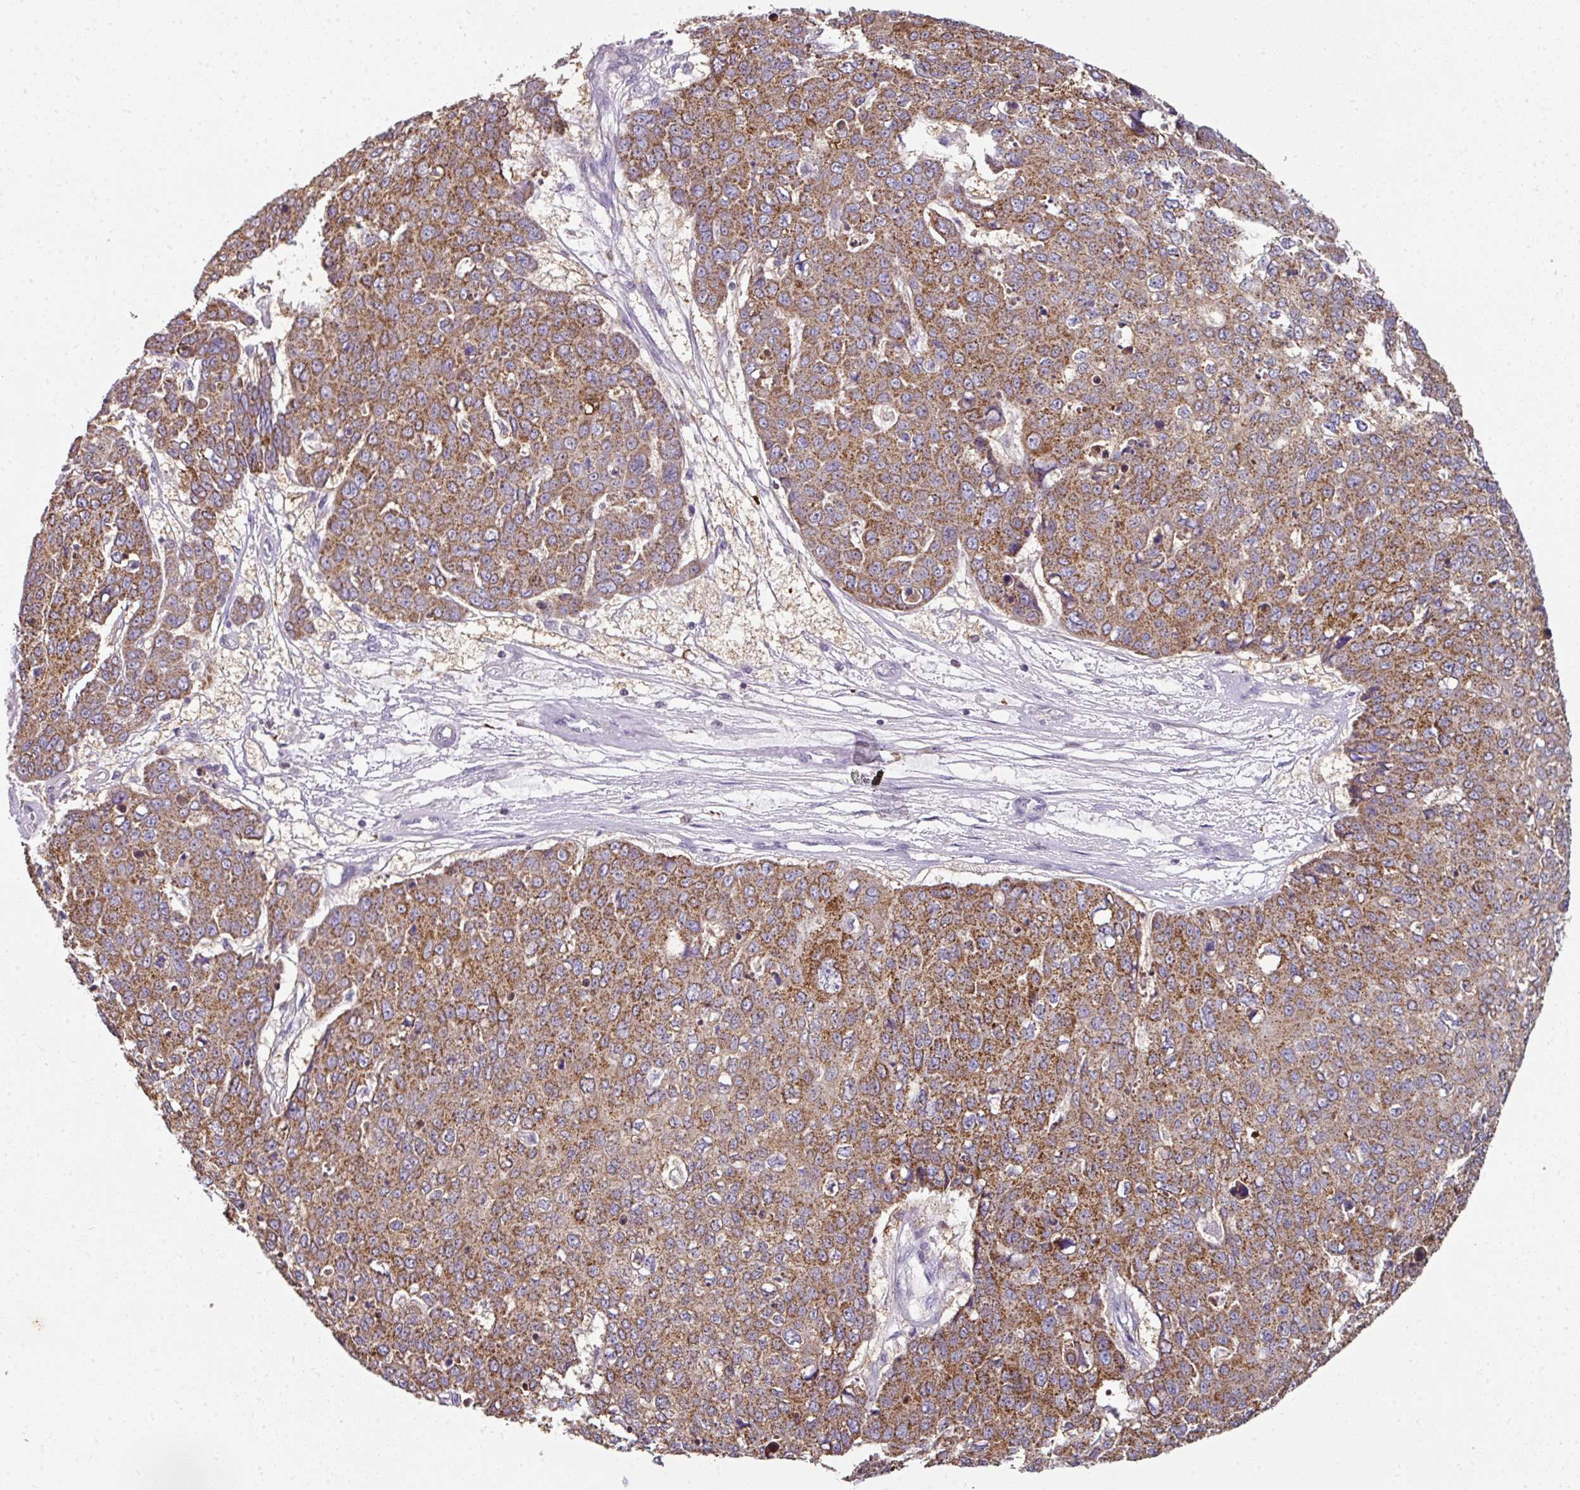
{"staining": {"intensity": "moderate", "quantity": "25%-75%", "location": "cytoplasmic/membranous"}, "tissue": "skin cancer", "cell_type": "Tumor cells", "image_type": "cancer", "snomed": [{"axis": "morphology", "description": "Normal tissue, NOS"}, {"axis": "morphology", "description": "Squamous cell carcinoma, NOS"}, {"axis": "topography", "description": "Skin"}], "caption": "This is a photomicrograph of IHC staining of skin cancer, which shows moderate expression in the cytoplasmic/membranous of tumor cells.", "gene": "ANKRD18A", "patient": {"sex": "male", "age": 72}}